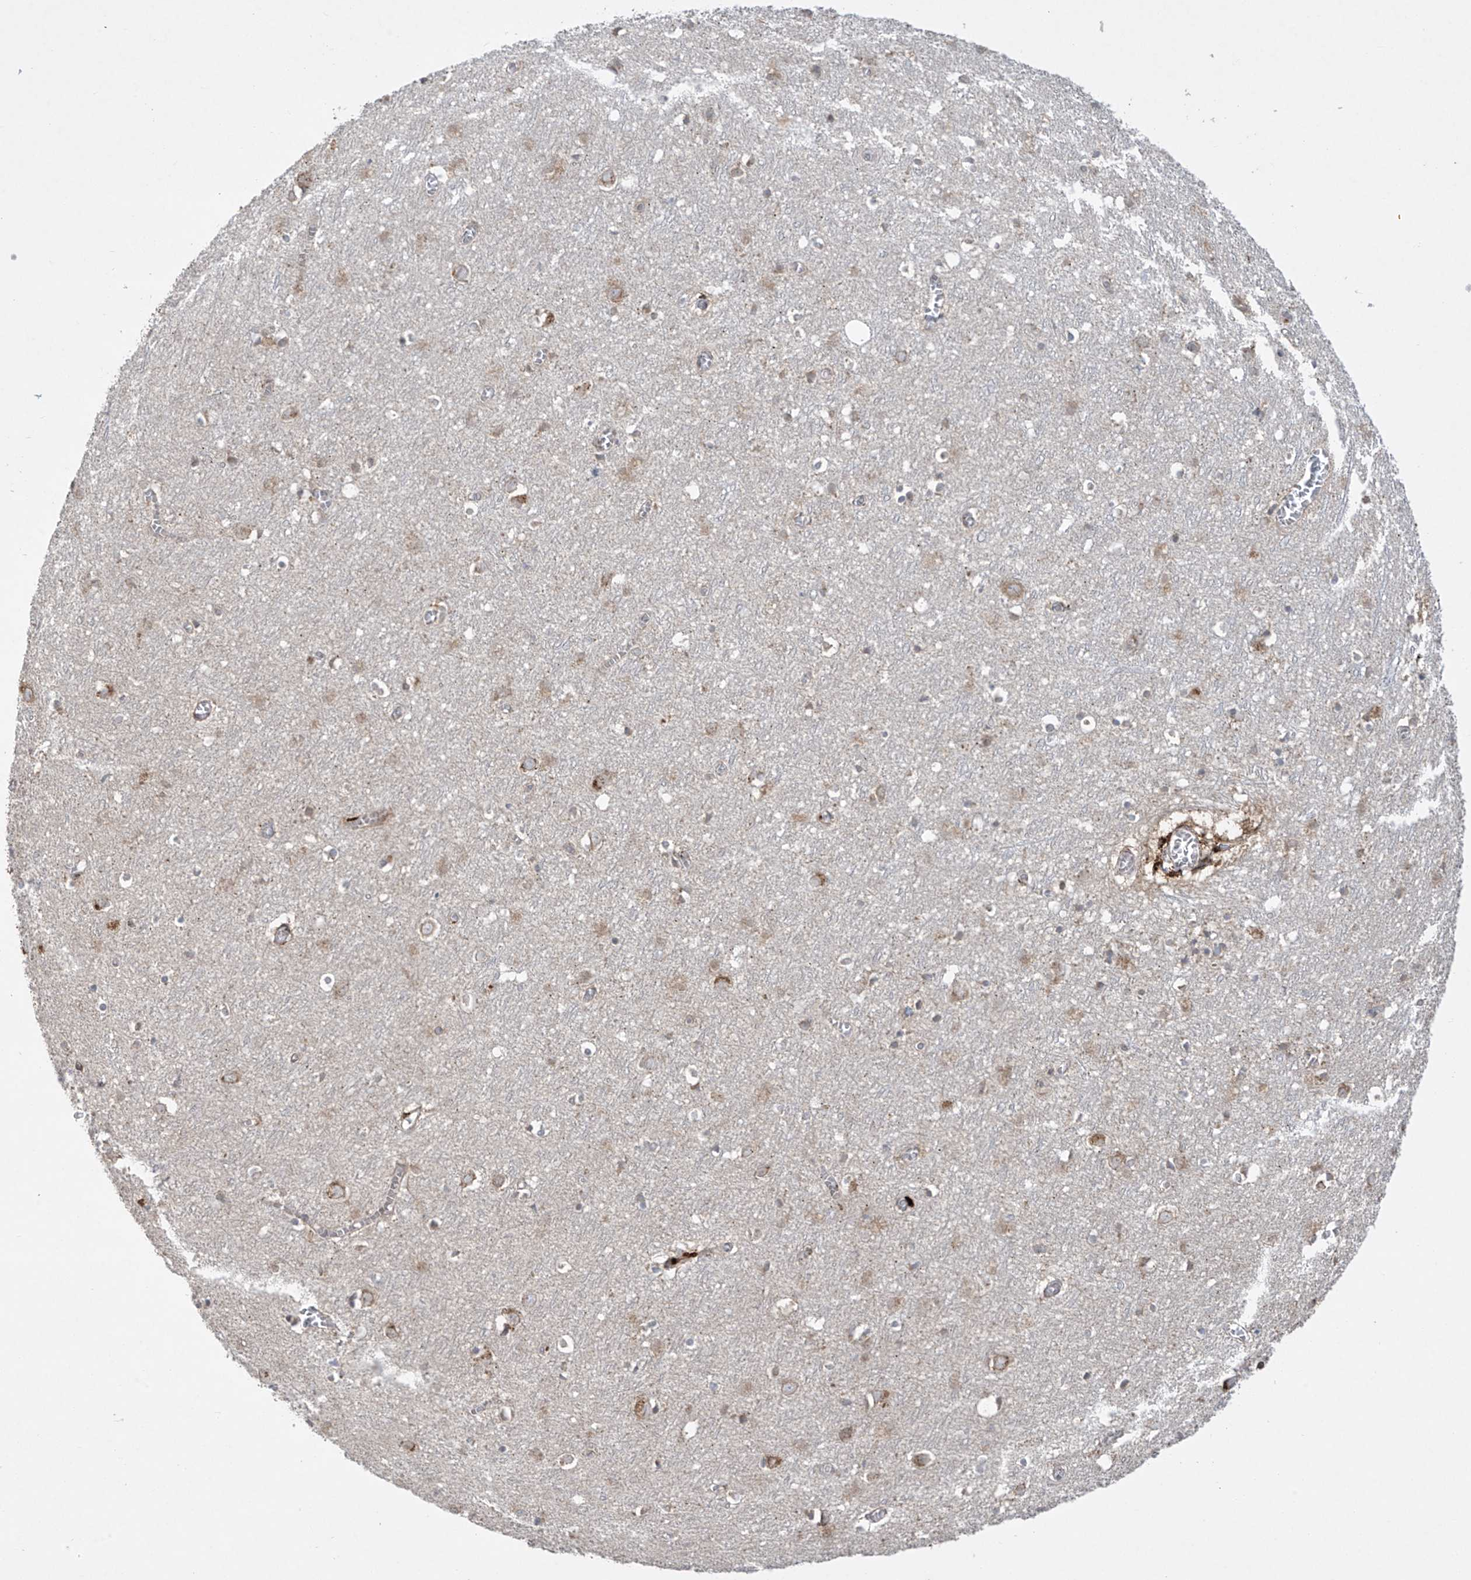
{"staining": {"intensity": "weak", "quantity": "25%-75%", "location": "cytoplasmic/membranous"}, "tissue": "cerebral cortex", "cell_type": "Endothelial cells", "image_type": "normal", "snomed": [{"axis": "morphology", "description": "Normal tissue, NOS"}, {"axis": "topography", "description": "Cerebral cortex"}], "caption": "Immunohistochemical staining of unremarkable cerebral cortex shows weak cytoplasmic/membranous protein expression in approximately 25%-75% of endothelial cells. The staining was performed using DAB (3,3'-diaminobenzidine) to visualize the protein expression in brown, while the nuclei were stained in blue with hematoxylin (Magnification: 20x).", "gene": "PPAT", "patient": {"sex": "female", "age": 64}}